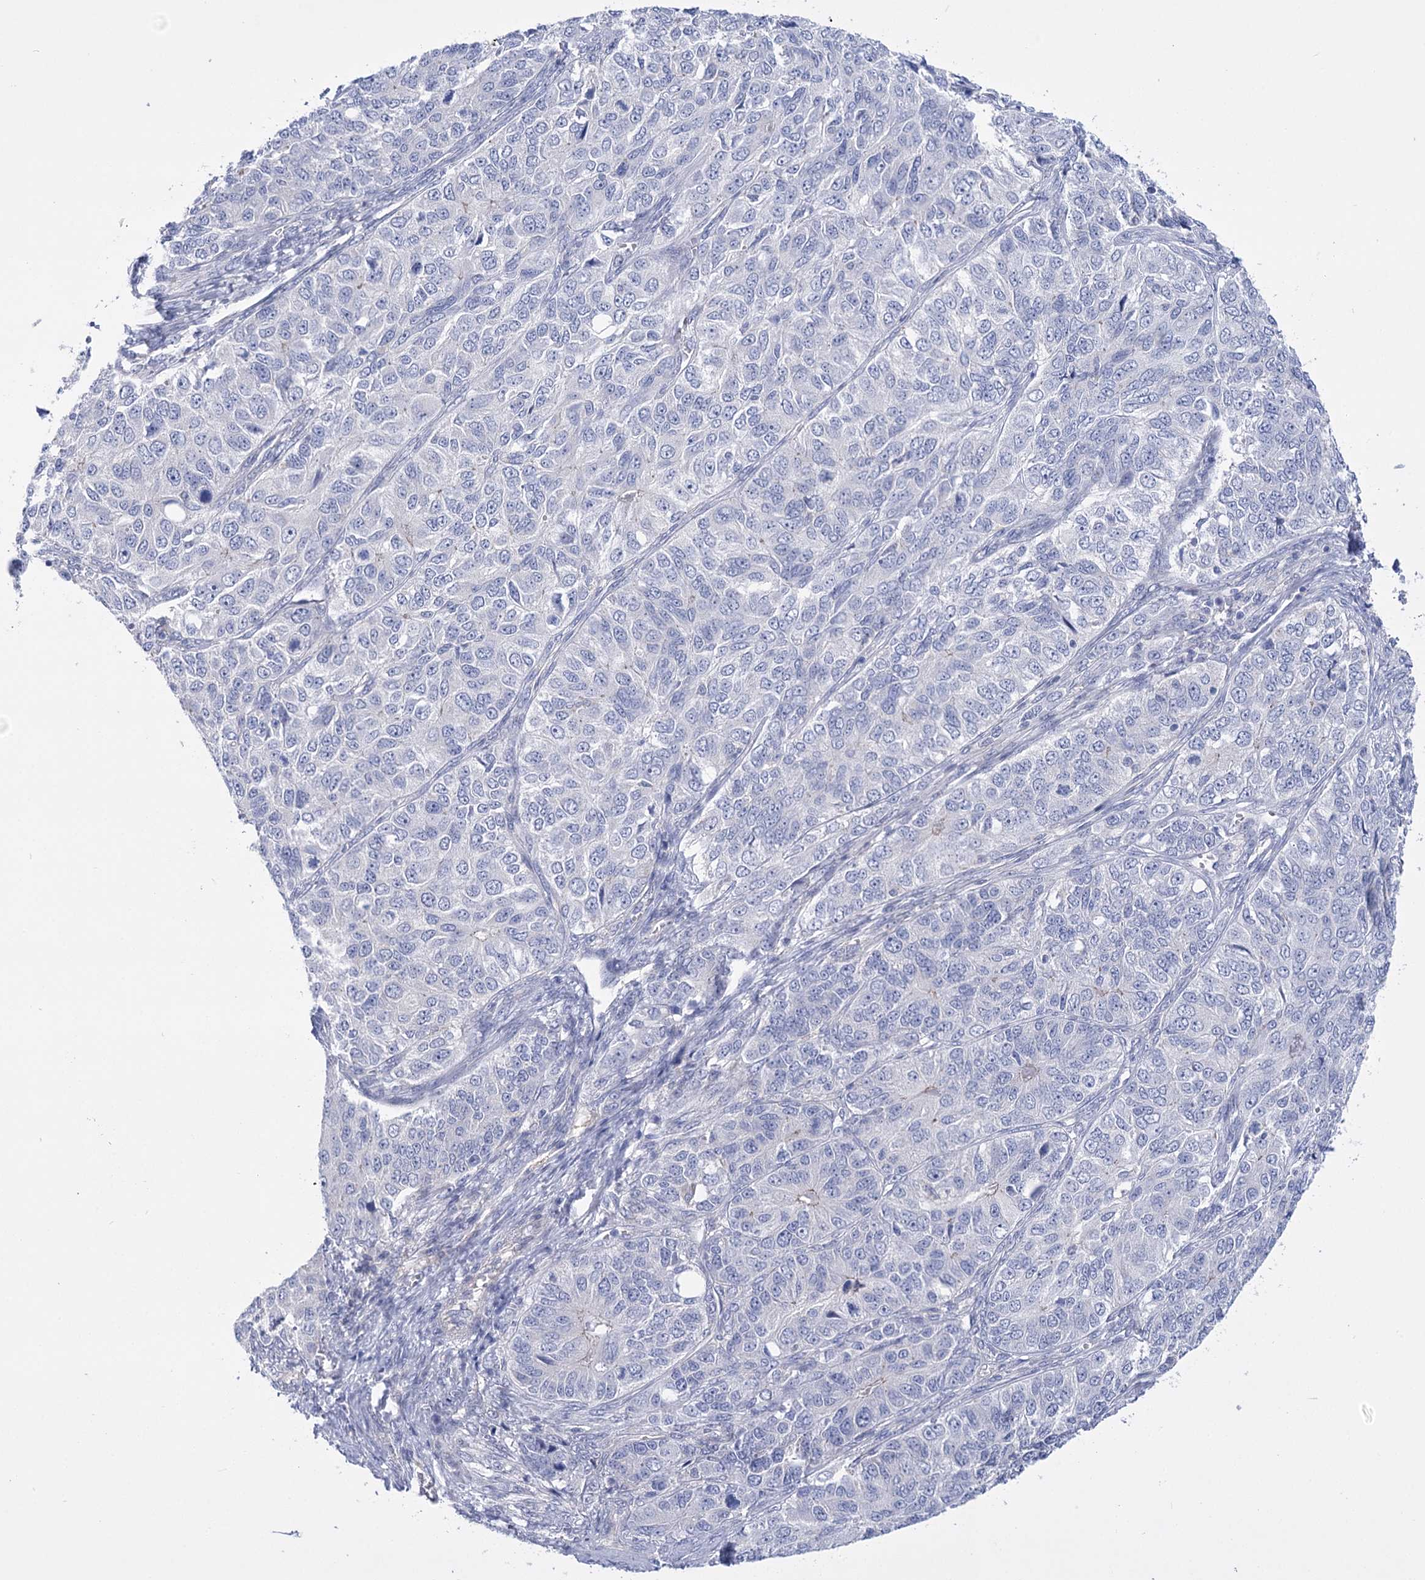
{"staining": {"intensity": "negative", "quantity": "none", "location": "none"}, "tissue": "ovarian cancer", "cell_type": "Tumor cells", "image_type": "cancer", "snomed": [{"axis": "morphology", "description": "Carcinoma, endometroid"}, {"axis": "topography", "description": "Ovary"}], "caption": "Human ovarian cancer stained for a protein using IHC shows no staining in tumor cells.", "gene": "LRRC34", "patient": {"sex": "female", "age": 51}}